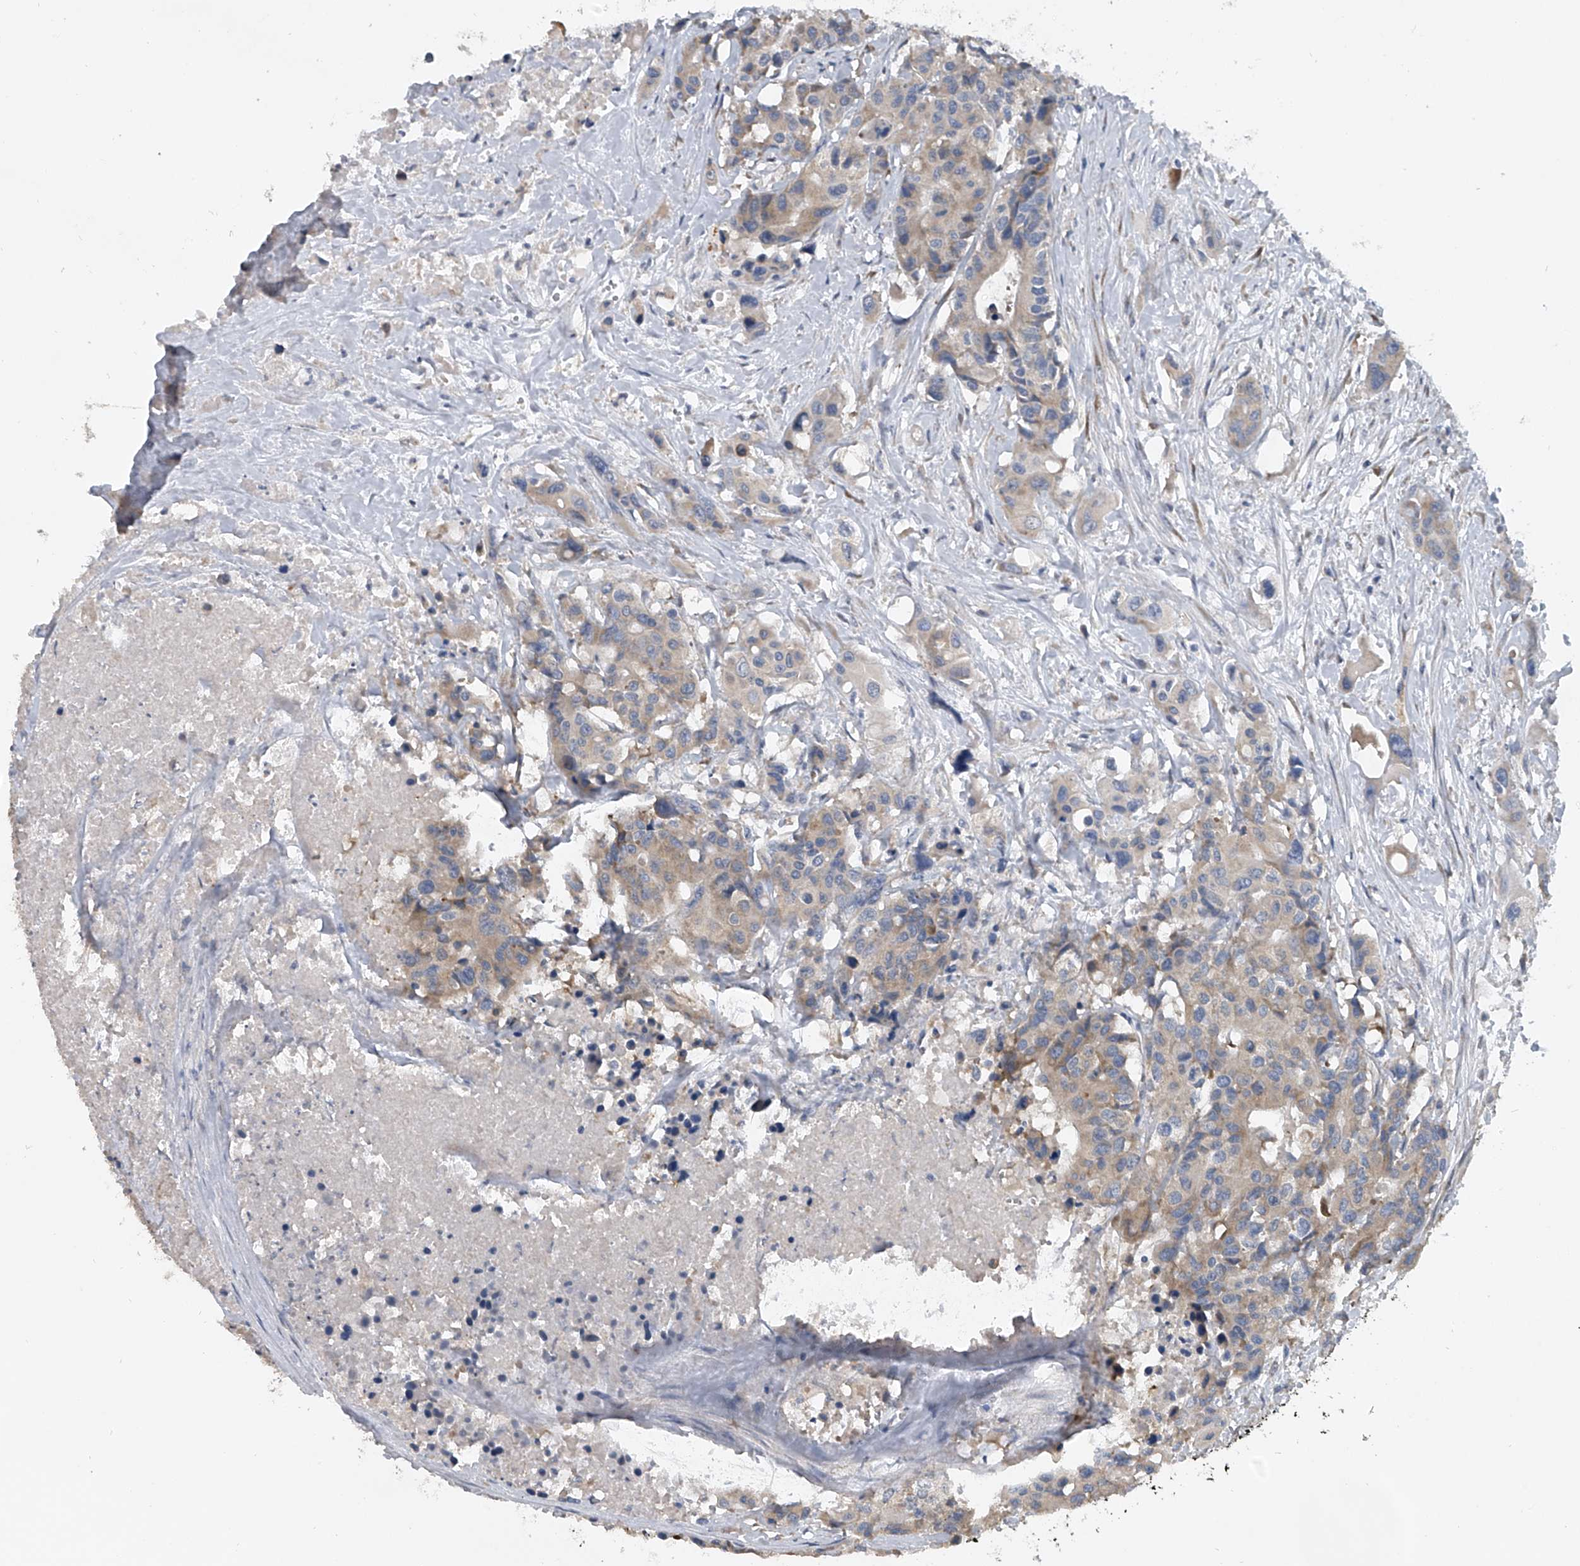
{"staining": {"intensity": "weak", "quantity": ">75%", "location": "cytoplasmic/membranous"}, "tissue": "colorectal cancer", "cell_type": "Tumor cells", "image_type": "cancer", "snomed": [{"axis": "morphology", "description": "Adenocarcinoma, NOS"}, {"axis": "topography", "description": "Colon"}], "caption": "Immunohistochemical staining of colorectal adenocarcinoma displays weak cytoplasmic/membranous protein expression in approximately >75% of tumor cells. (Stains: DAB (3,3'-diaminobenzidine) in brown, nuclei in blue, Microscopy: brightfield microscopy at high magnification).", "gene": "DOCK9", "patient": {"sex": "male", "age": 77}}